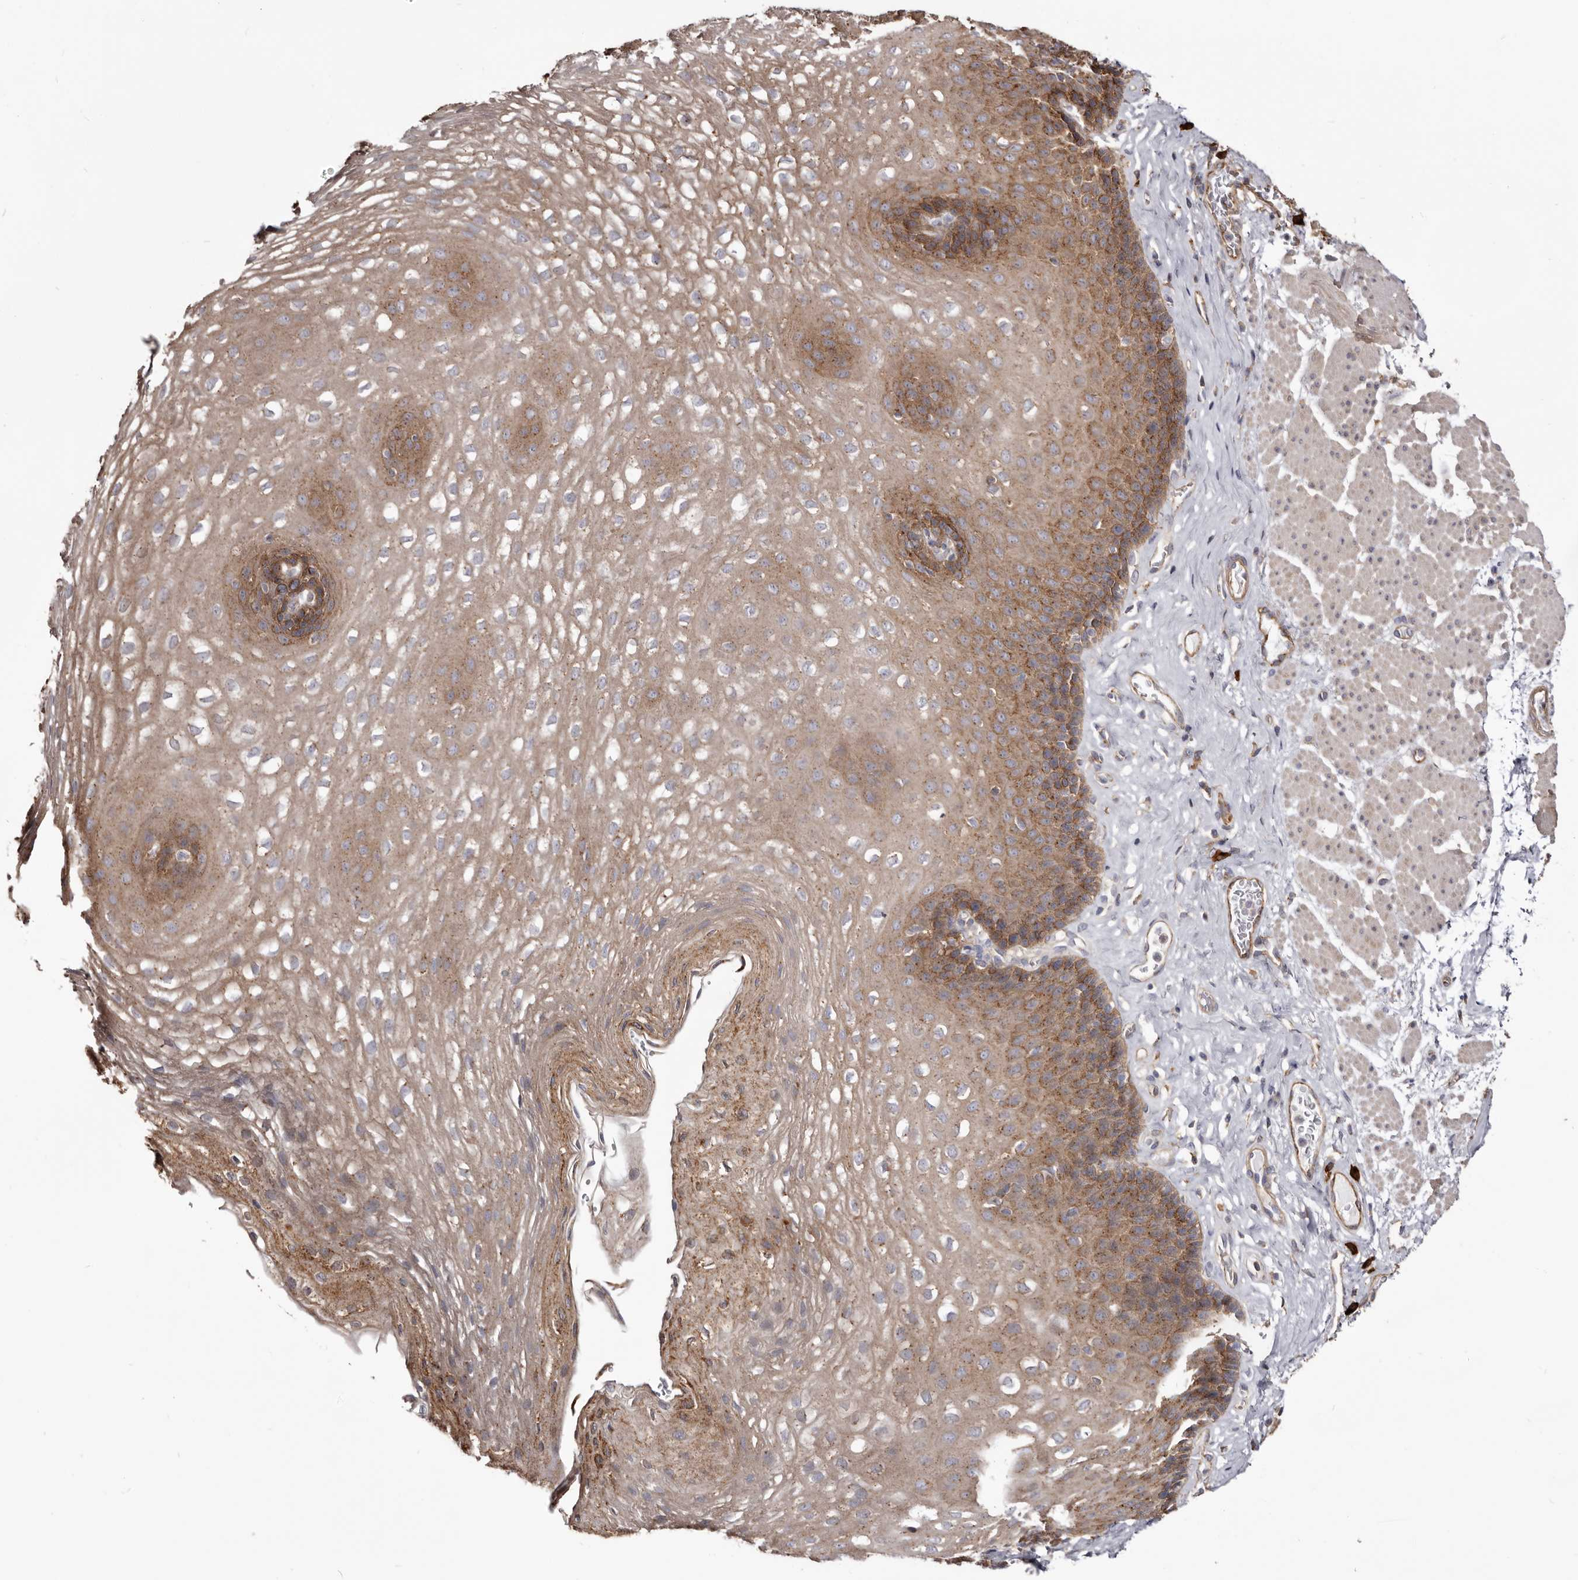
{"staining": {"intensity": "moderate", "quantity": ">75%", "location": "cytoplasmic/membranous"}, "tissue": "esophagus", "cell_type": "Squamous epithelial cells", "image_type": "normal", "snomed": [{"axis": "morphology", "description": "Normal tissue, NOS"}, {"axis": "topography", "description": "Esophagus"}], "caption": "Squamous epithelial cells show moderate cytoplasmic/membranous expression in about >75% of cells in normal esophagus.", "gene": "TPD52", "patient": {"sex": "female", "age": 66}}